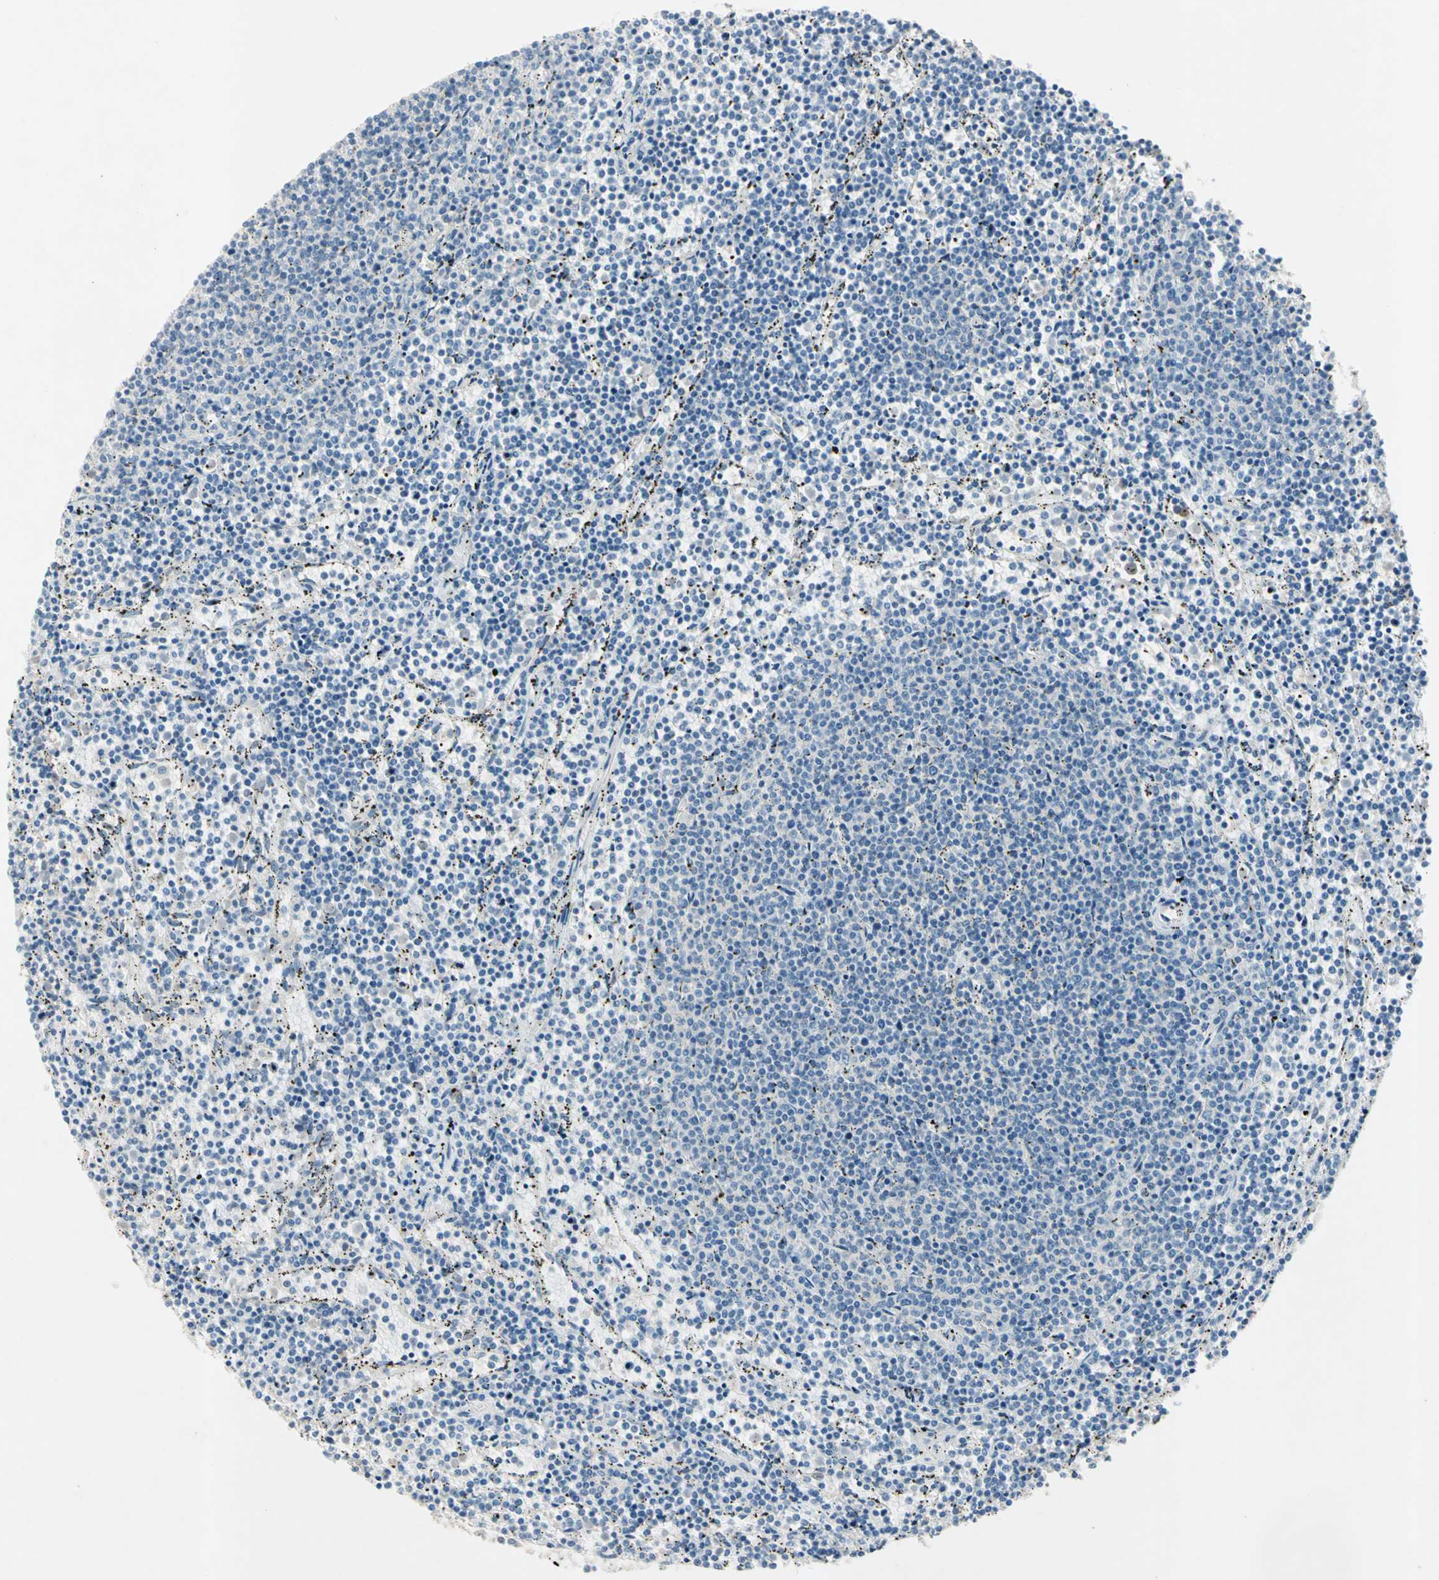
{"staining": {"intensity": "negative", "quantity": "none", "location": "none"}, "tissue": "lymphoma", "cell_type": "Tumor cells", "image_type": "cancer", "snomed": [{"axis": "morphology", "description": "Malignant lymphoma, non-Hodgkin's type, Low grade"}, {"axis": "topography", "description": "Spleen"}], "caption": "Immunohistochemistry micrograph of neoplastic tissue: malignant lymphoma, non-Hodgkin's type (low-grade) stained with DAB reveals no significant protein staining in tumor cells.", "gene": "SERPIND1", "patient": {"sex": "female", "age": 50}}